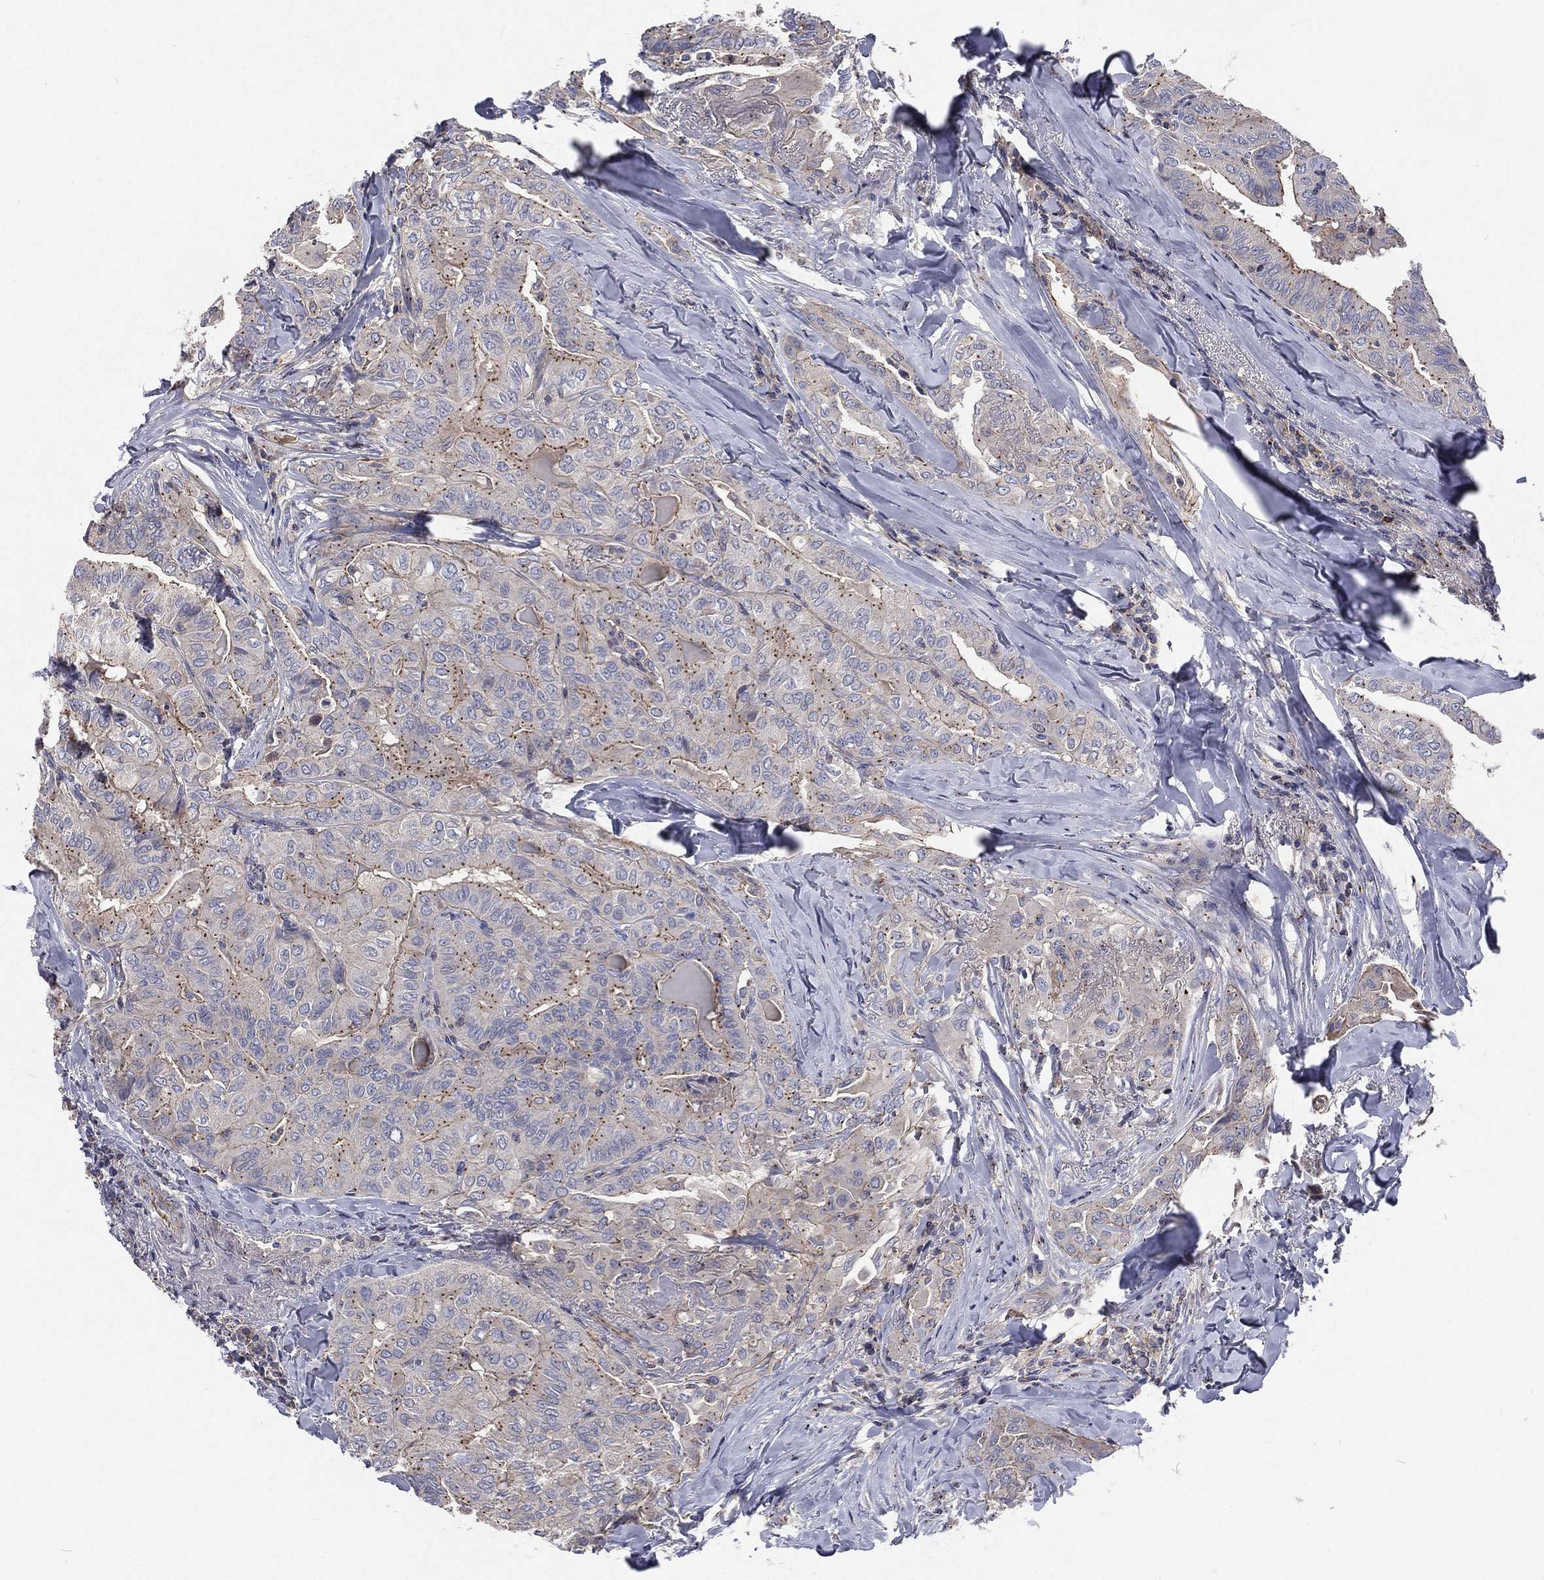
{"staining": {"intensity": "moderate", "quantity": "<25%", "location": "cytoplasmic/membranous"}, "tissue": "thyroid cancer", "cell_type": "Tumor cells", "image_type": "cancer", "snomed": [{"axis": "morphology", "description": "Papillary adenocarcinoma, NOS"}, {"axis": "topography", "description": "Thyroid gland"}], "caption": "This photomicrograph exhibits immunohistochemistry (IHC) staining of thyroid cancer (papillary adenocarcinoma), with low moderate cytoplasmic/membranous expression in about <25% of tumor cells.", "gene": "CROCC", "patient": {"sex": "female", "age": 68}}